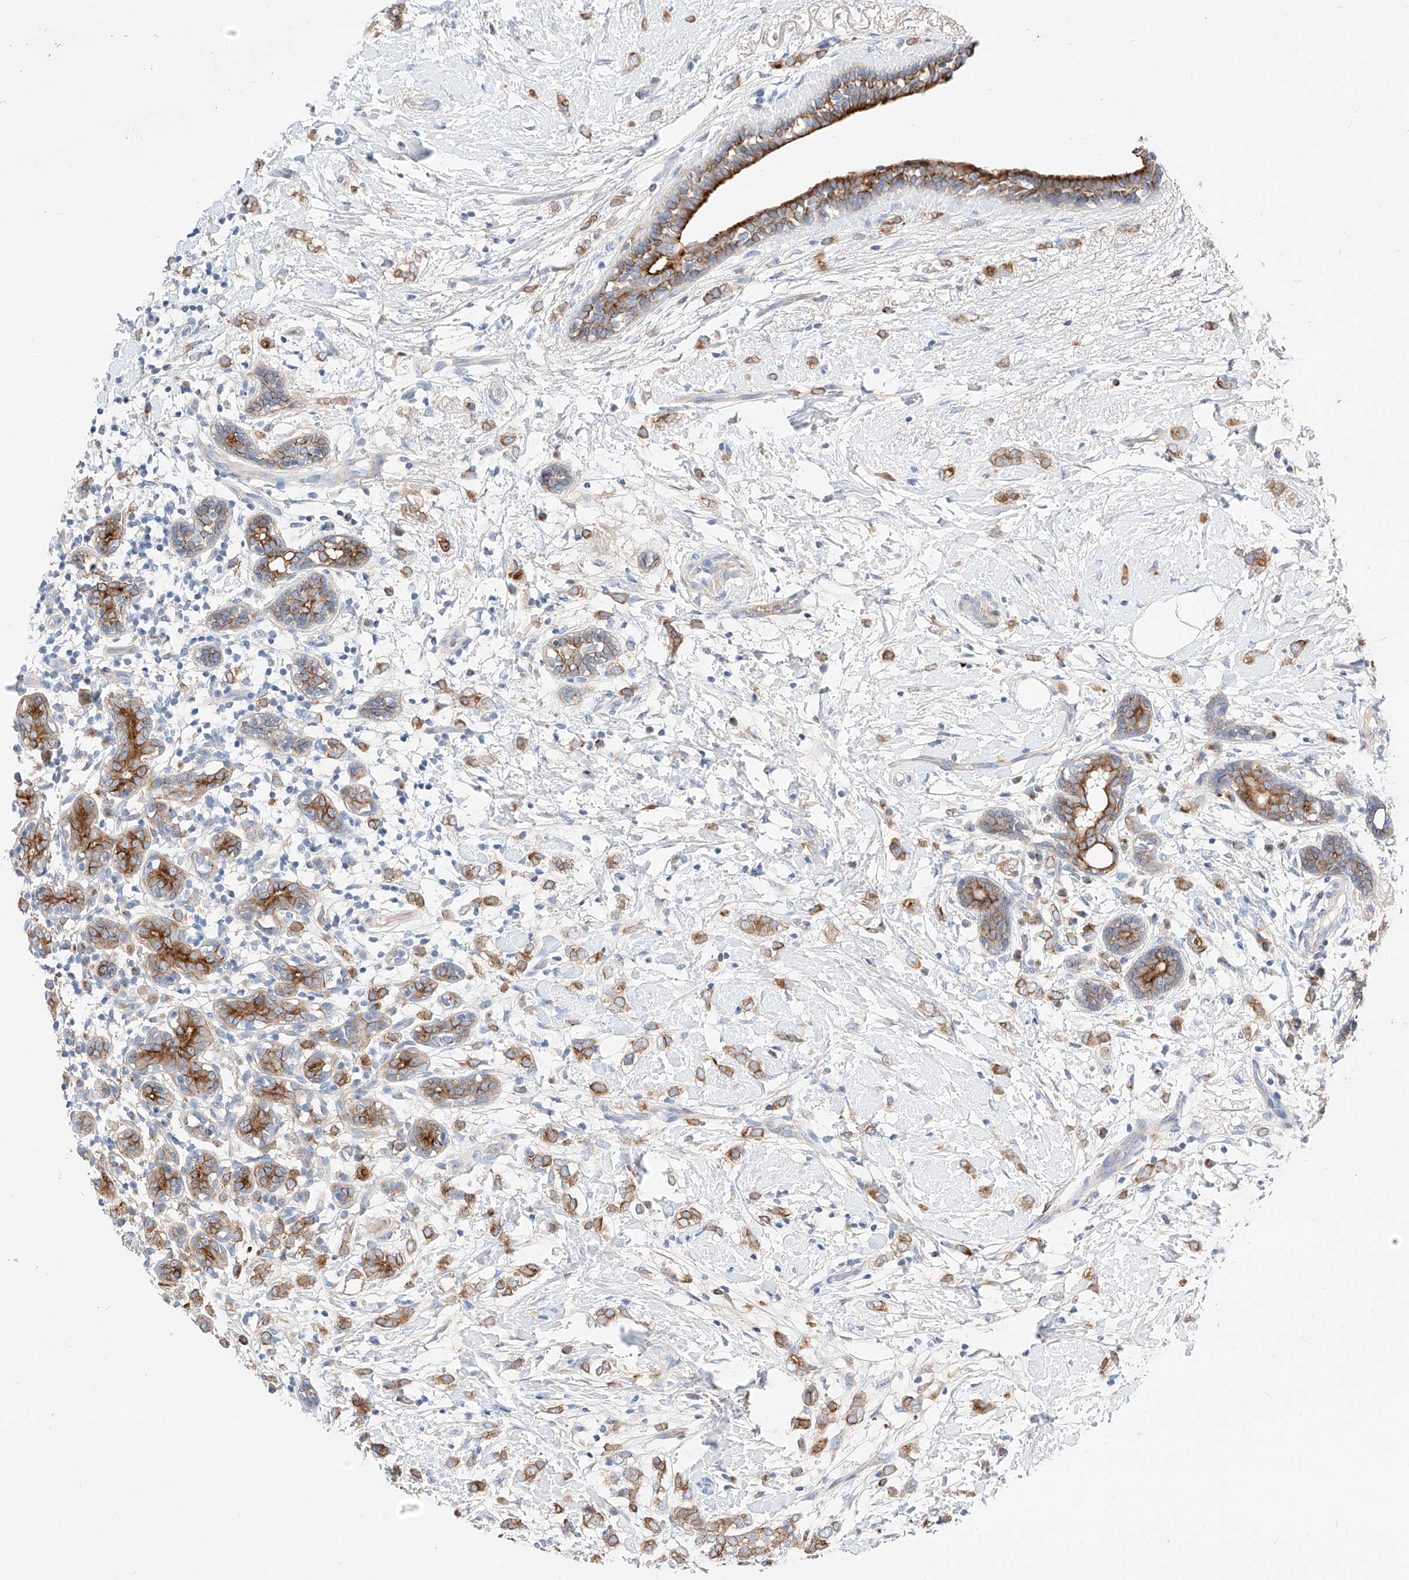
{"staining": {"intensity": "moderate", "quantity": ">75%", "location": "cytoplasmic/membranous"}, "tissue": "breast cancer", "cell_type": "Tumor cells", "image_type": "cancer", "snomed": [{"axis": "morphology", "description": "Normal tissue, NOS"}, {"axis": "morphology", "description": "Lobular carcinoma"}, {"axis": "topography", "description": "Breast"}], "caption": "Lobular carcinoma (breast) stained with a brown dye reveals moderate cytoplasmic/membranous positive positivity in approximately >75% of tumor cells.", "gene": "MAP7", "patient": {"sex": "female", "age": 47}}